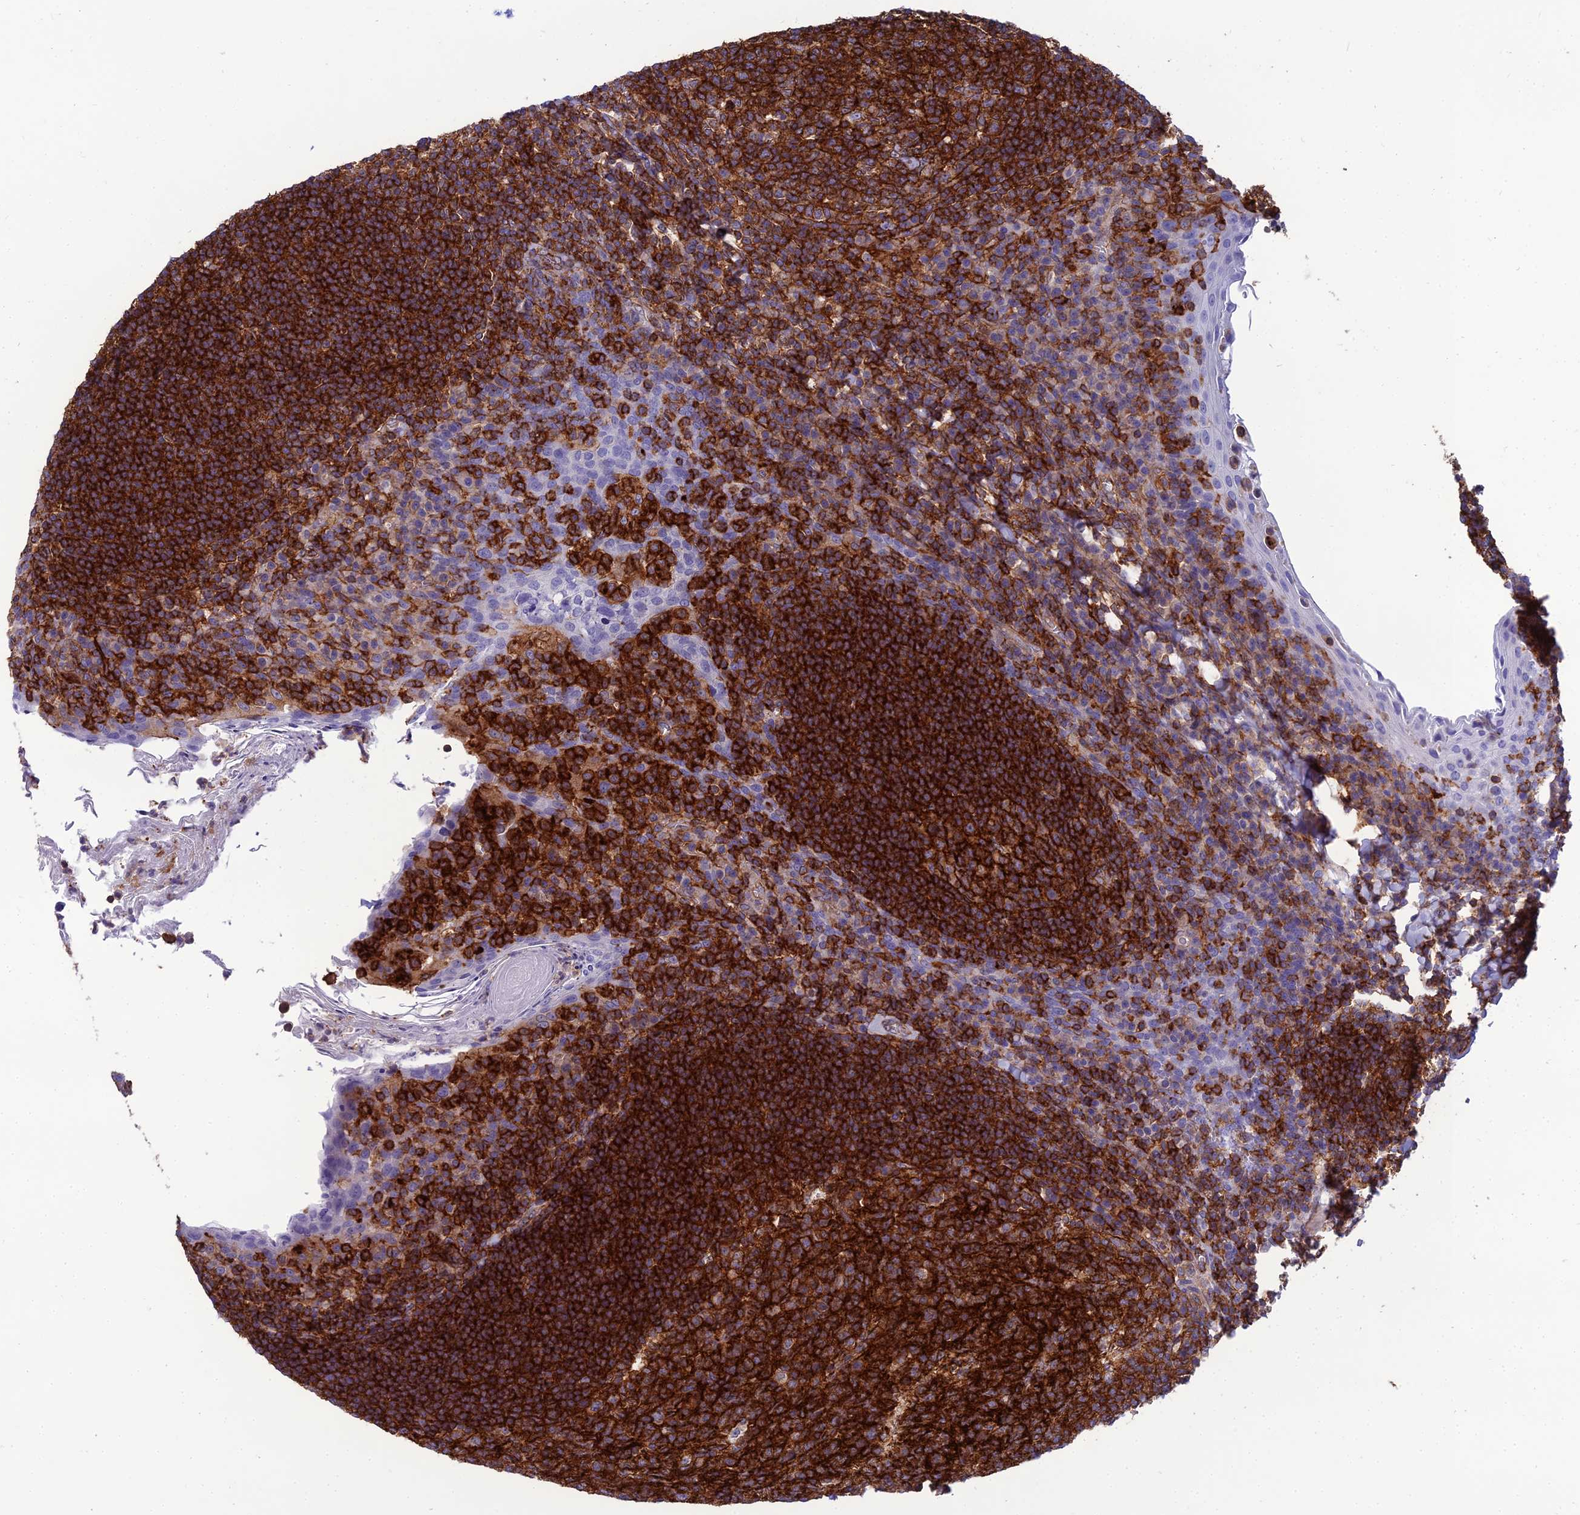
{"staining": {"intensity": "strong", "quantity": ">75%", "location": "cytoplasmic/membranous"}, "tissue": "tonsil", "cell_type": "Germinal center cells", "image_type": "normal", "snomed": [{"axis": "morphology", "description": "Normal tissue, NOS"}, {"axis": "topography", "description": "Tonsil"}], "caption": "IHC staining of unremarkable tonsil, which demonstrates high levels of strong cytoplasmic/membranous expression in approximately >75% of germinal center cells indicating strong cytoplasmic/membranous protein positivity. The staining was performed using DAB (brown) for protein detection and nuclei were counterstained in hematoxylin (blue).", "gene": "PPP1R18", "patient": {"sex": "female", "age": 10}}